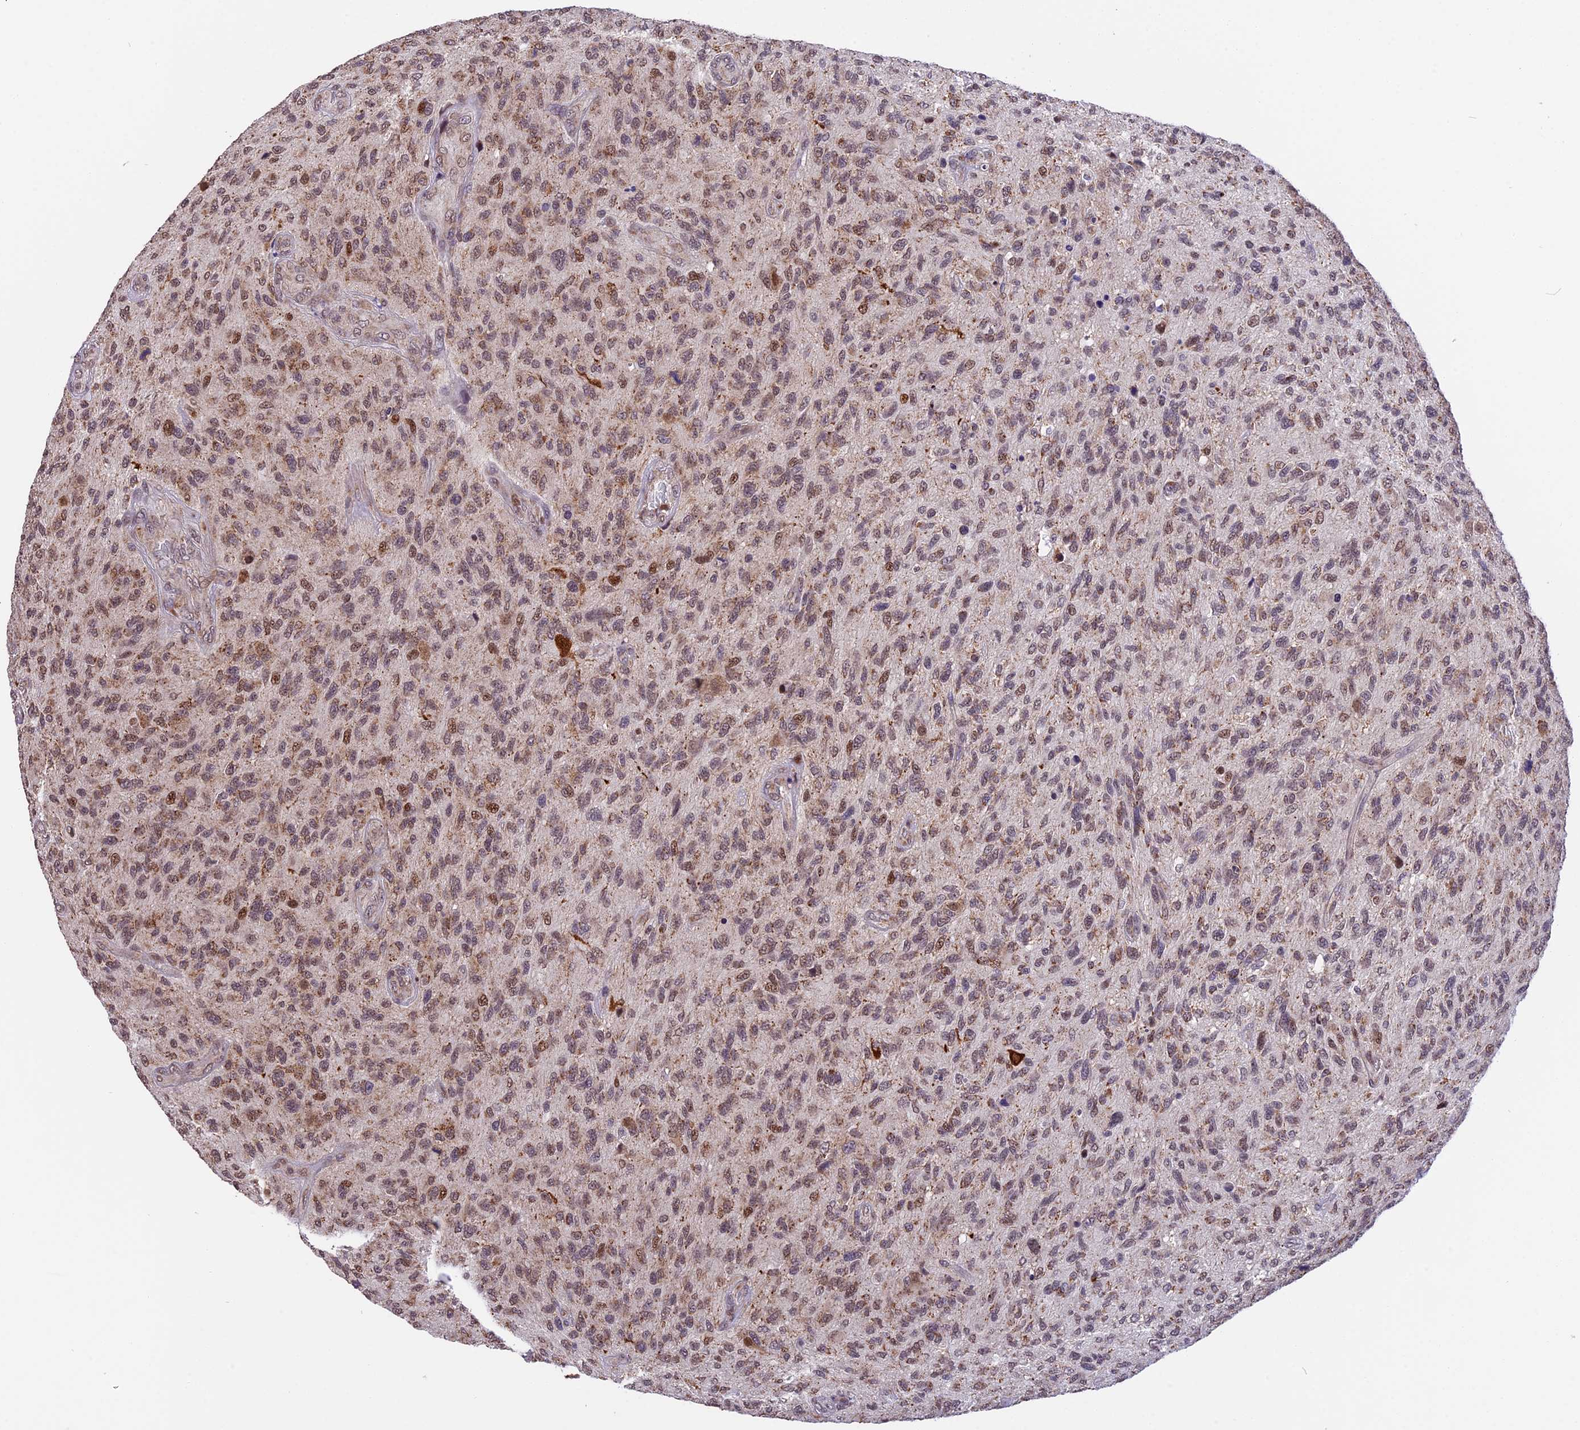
{"staining": {"intensity": "moderate", "quantity": "25%-75%", "location": "cytoplasmic/membranous,nuclear"}, "tissue": "glioma", "cell_type": "Tumor cells", "image_type": "cancer", "snomed": [{"axis": "morphology", "description": "Glioma, malignant, High grade"}, {"axis": "topography", "description": "Brain"}], "caption": "Moderate cytoplasmic/membranous and nuclear staining for a protein is identified in approximately 25%-75% of tumor cells of glioma using immunohistochemistry (IHC).", "gene": "RERGL", "patient": {"sex": "male", "age": 47}}